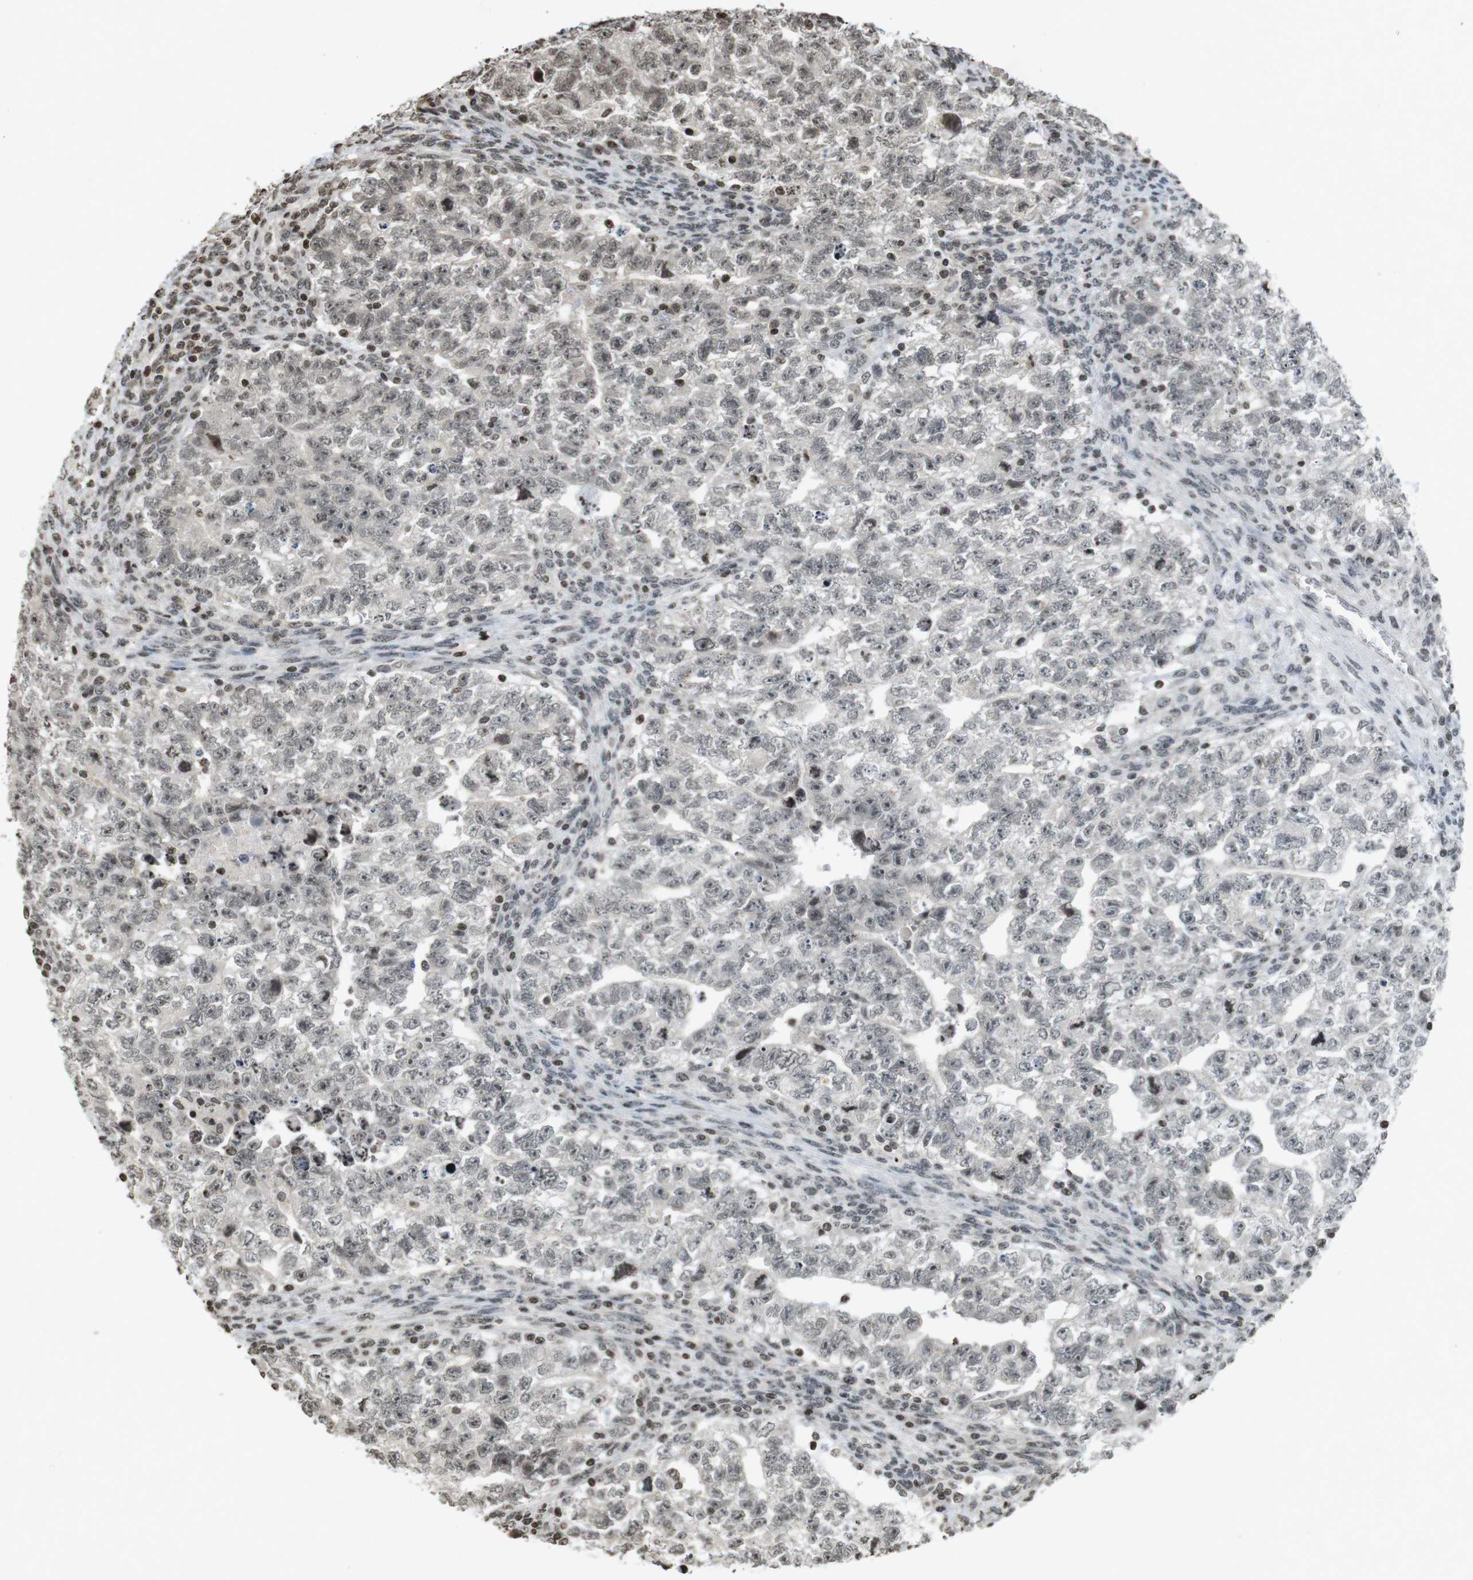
{"staining": {"intensity": "negative", "quantity": "none", "location": "none"}, "tissue": "testis cancer", "cell_type": "Tumor cells", "image_type": "cancer", "snomed": [{"axis": "morphology", "description": "Seminoma, NOS"}, {"axis": "morphology", "description": "Carcinoma, Embryonal, NOS"}, {"axis": "topography", "description": "Testis"}], "caption": "Tumor cells show no significant expression in testis seminoma.", "gene": "FOXA3", "patient": {"sex": "male", "age": 38}}